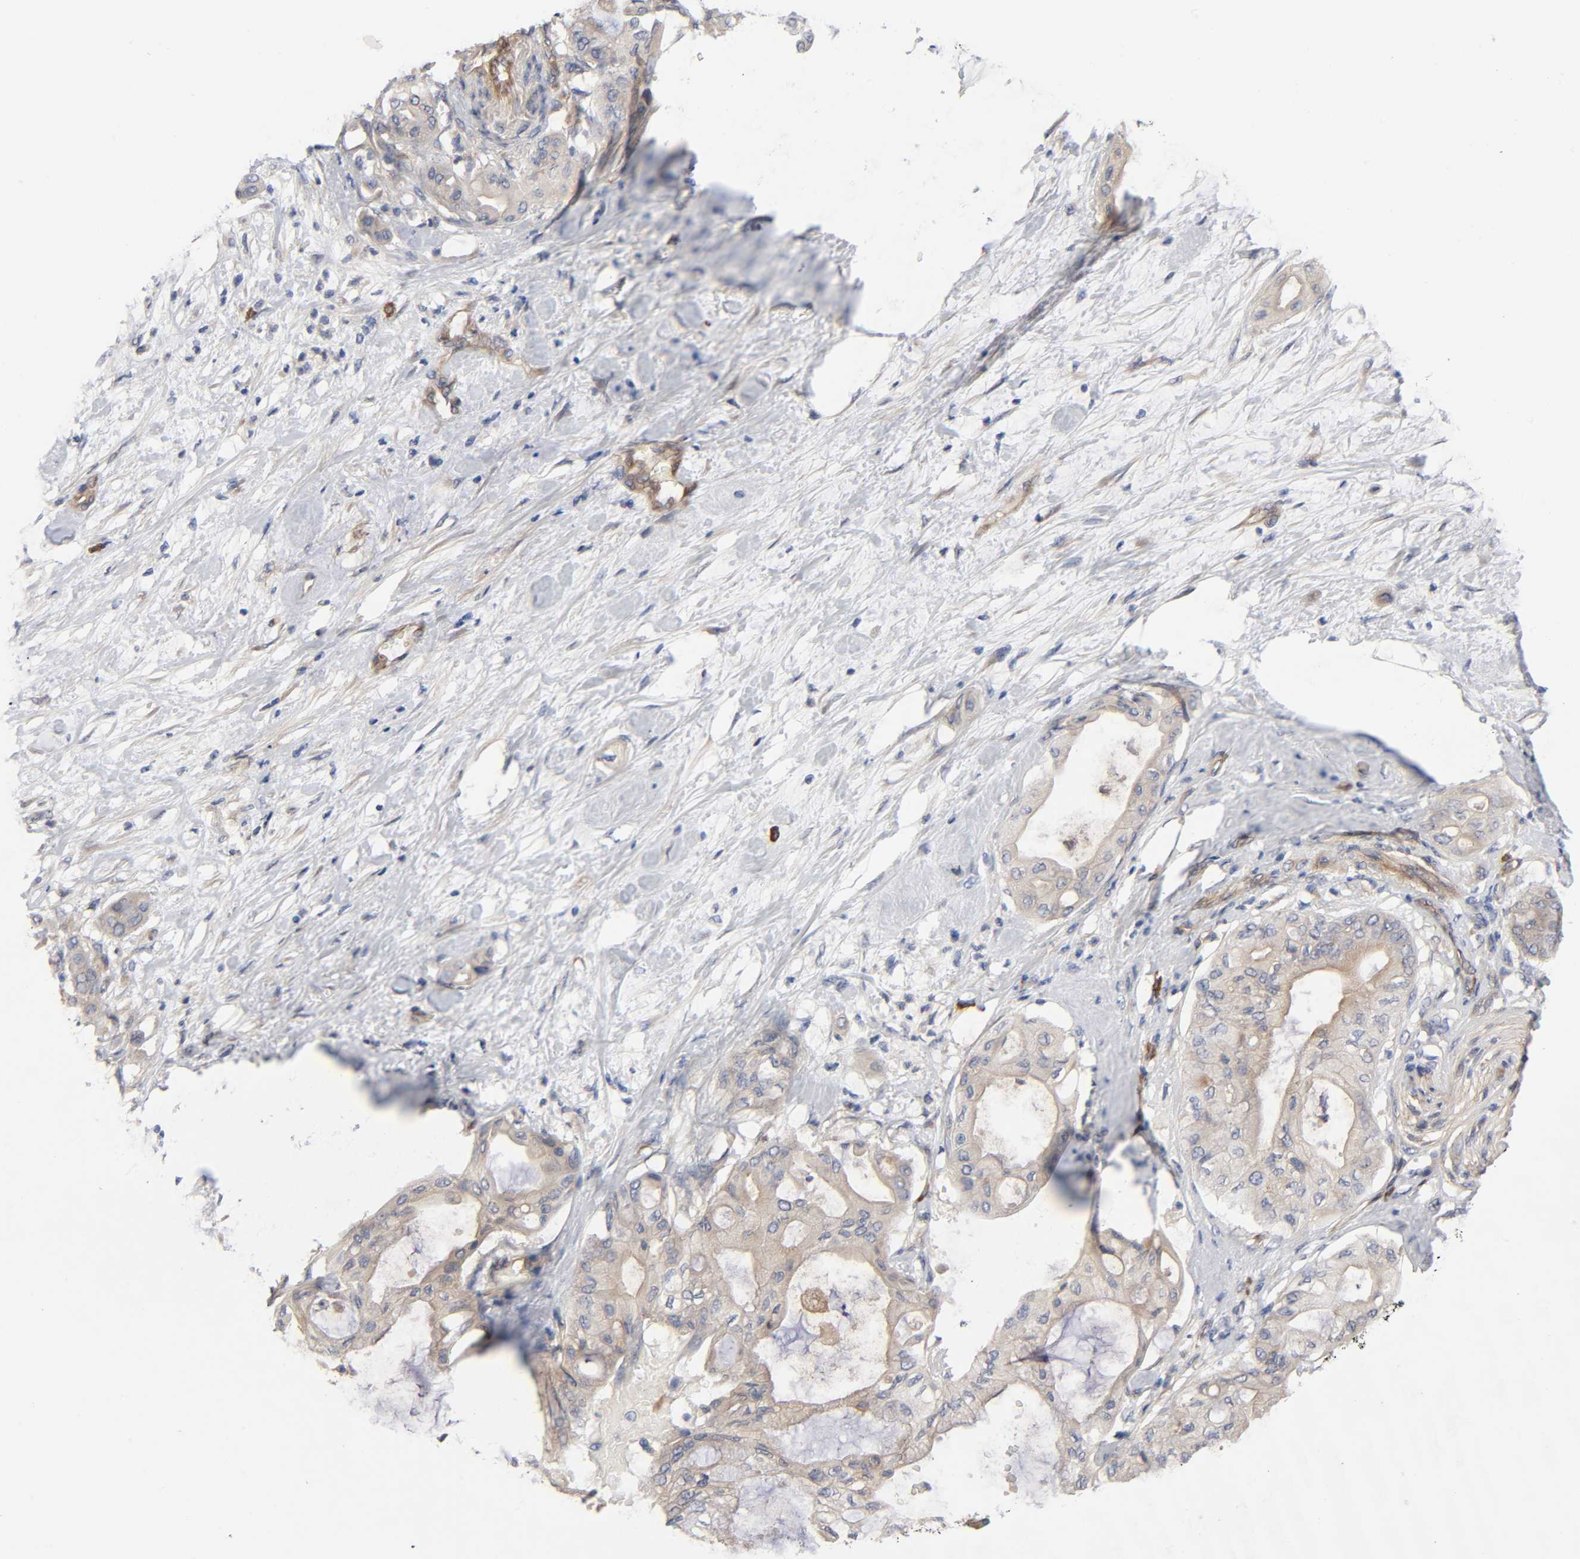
{"staining": {"intensity": "negative", "quantity": "none", "location": "none"}, "tissue": "pancreatic cancer", "cell_type": "Tumor cells", "image_type": "cancer", "snomed": [{"axis": "morphology", "description": "Adenocarcinoma, NOS"}, {"axis": "morphology", "description": "Adenocarcinoma, metastatic, NOS"}, {"axis": "topography", "description": "Lymph node"}, {"axis": "topography", "description": "Pancreas"}, {"axis": "topography", "description": "Duodenum"}], "caption": "Immunohistochemistry micrograph of neoplastic tissue: human pancreatic cancer (adenocarcinoma) stained with DAB displays no significant protein positivity in tumor cells. (Brightfield microscopy of DAB immunohistochemistry at high magnification).", "gene": "RAB13", "patient": {"sex": "female", "age": 64}}